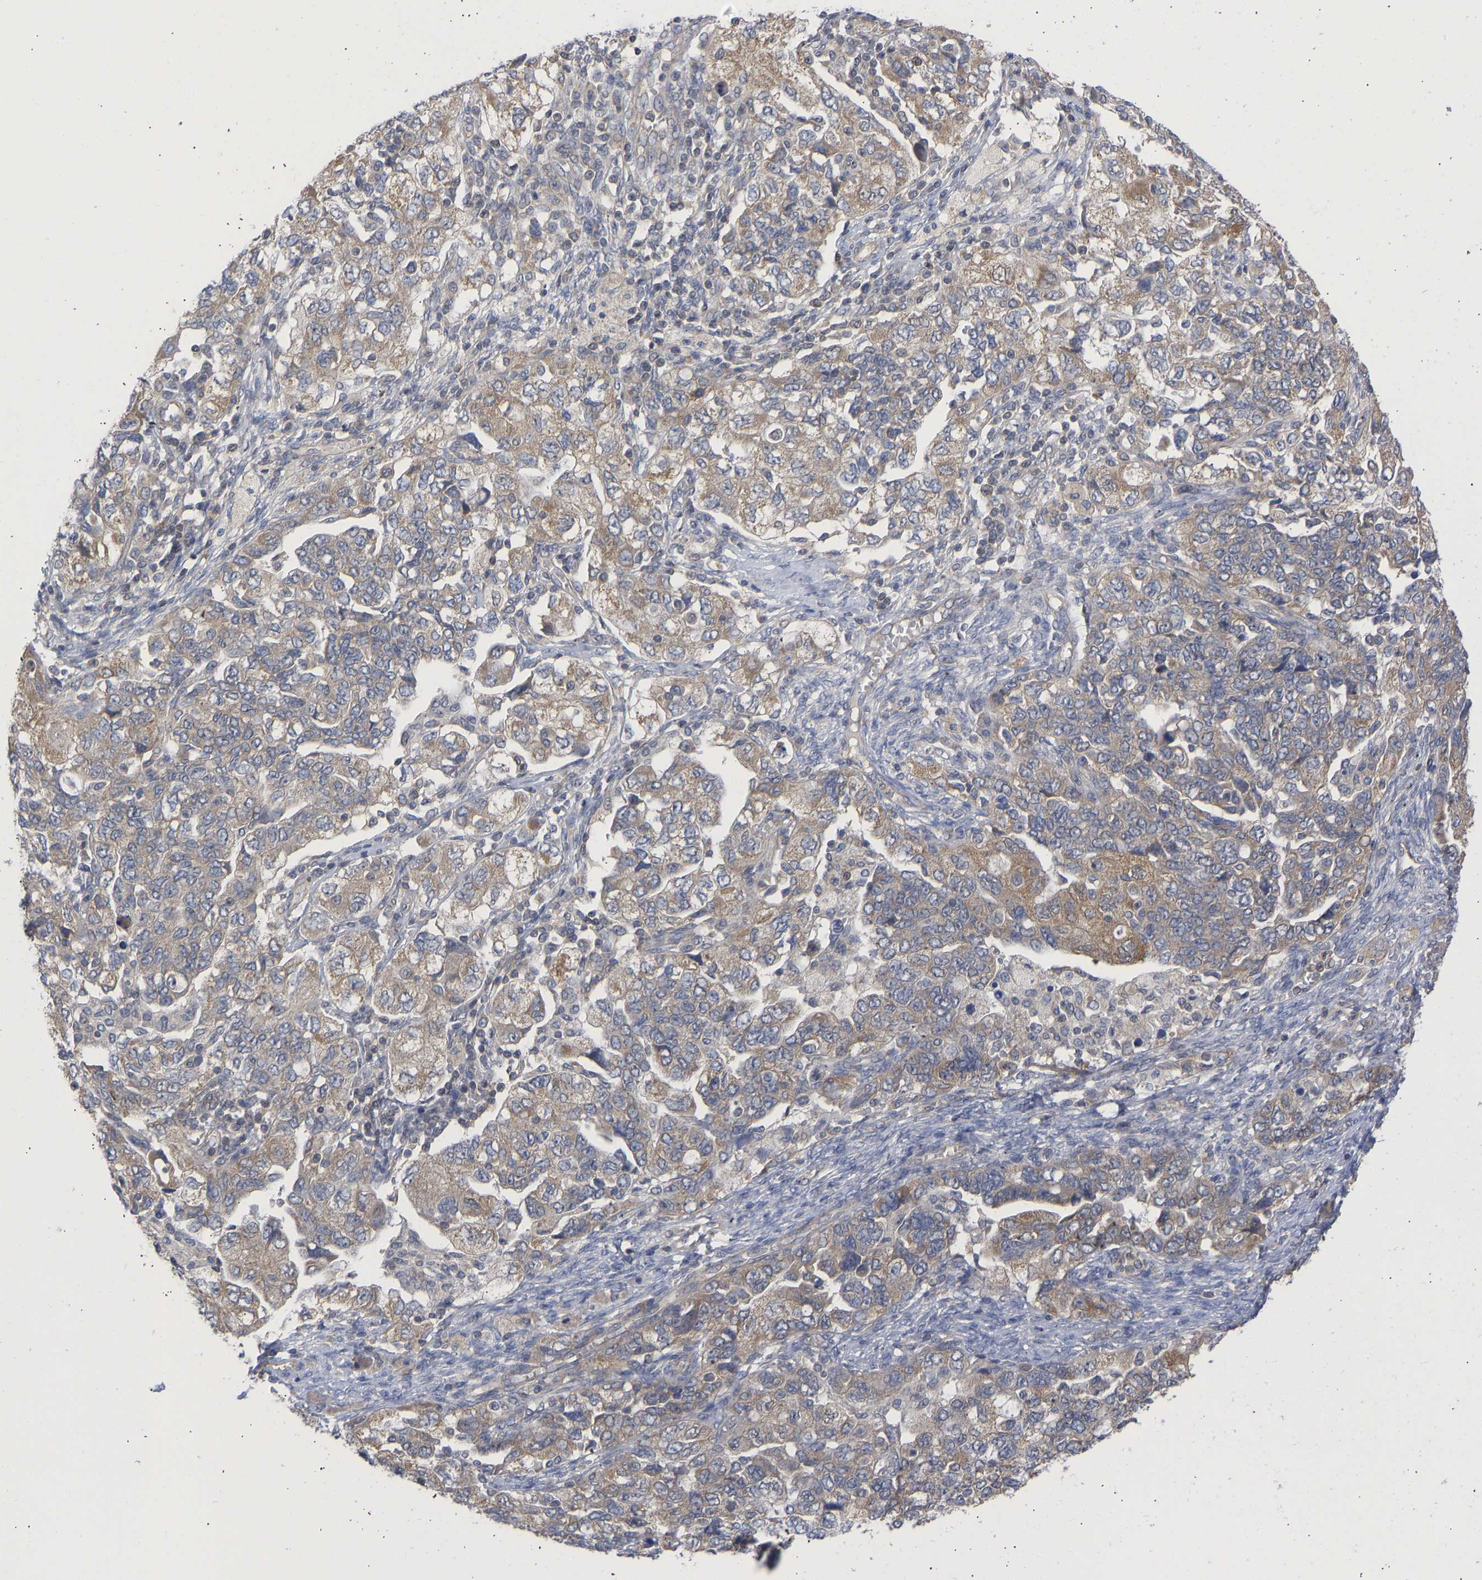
{"staining": {"intensity": "moderate", "quantity": ">75%", "location": "cytoplasmic/membranous"}, "tissue": "ovarian cancer", "cell_type": "Tumor cells", "image_type": "cancer", "snomed": [{"axis": "morphology", "description": "Carcinoma, NOS"}, {"axis": "morphology", "description": "Cystadenocarcinoma, serous, NOS"}, {"axis": "topography", "description": "Ovary"}], "caption": "Immunohistochemistry (IHC) photomicrograph of ovarian cancer (serous cystadenocarcinoma) stained for a protein (brown), which demonstrates medium levels of moderate cytoplasmic/membranous staining in about >75% of tumor cells.", "gene": "MAP2K3", "patient": {"sex": "female", "age": 69}}